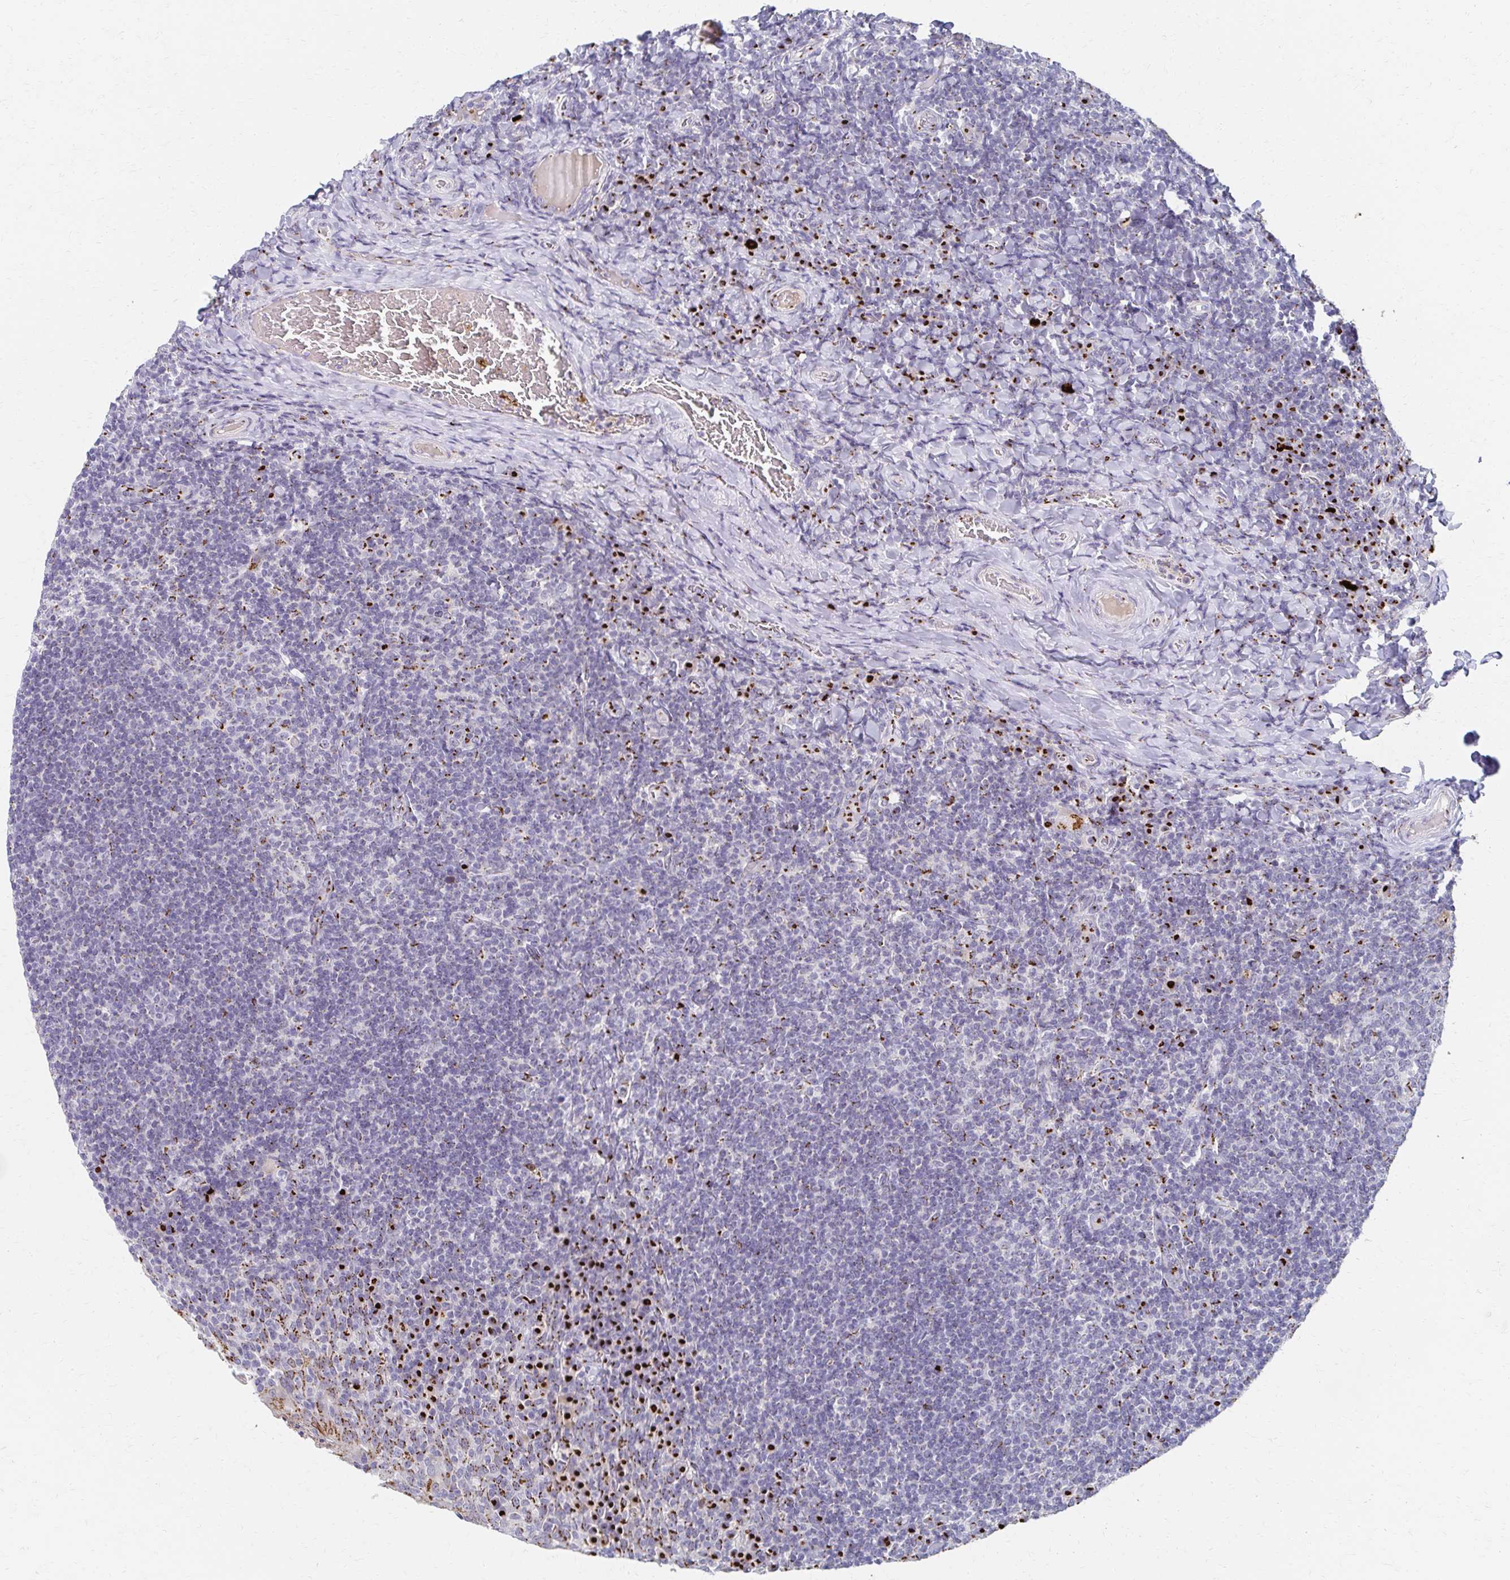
{"staining": {"intensity": "moderate", "quantity": "<25%", "location": "cytoplasmic/membranous"}, "tissue": "tonsil", "cell_type": "Germinal center cells", "image_type": "normal", "snomed": [{"axis": "morphology", "description": "Normal tissue, NOS"}, {"axis": "topography", "description": "Tonsil"}], "caption": "High-power microscopy captured an immunohistochemistry photomicrograph of unremarkable tonsil, revealing moderate cytoplasmic/membranous expression in about <25% of germinal center cells. (DAB (3,3'-diaminobenzidine) IHC with brightfield microscopy, high magnification).", "gene": "ENSG00000254692", "patient": {"sex": "female", "age": 10}}